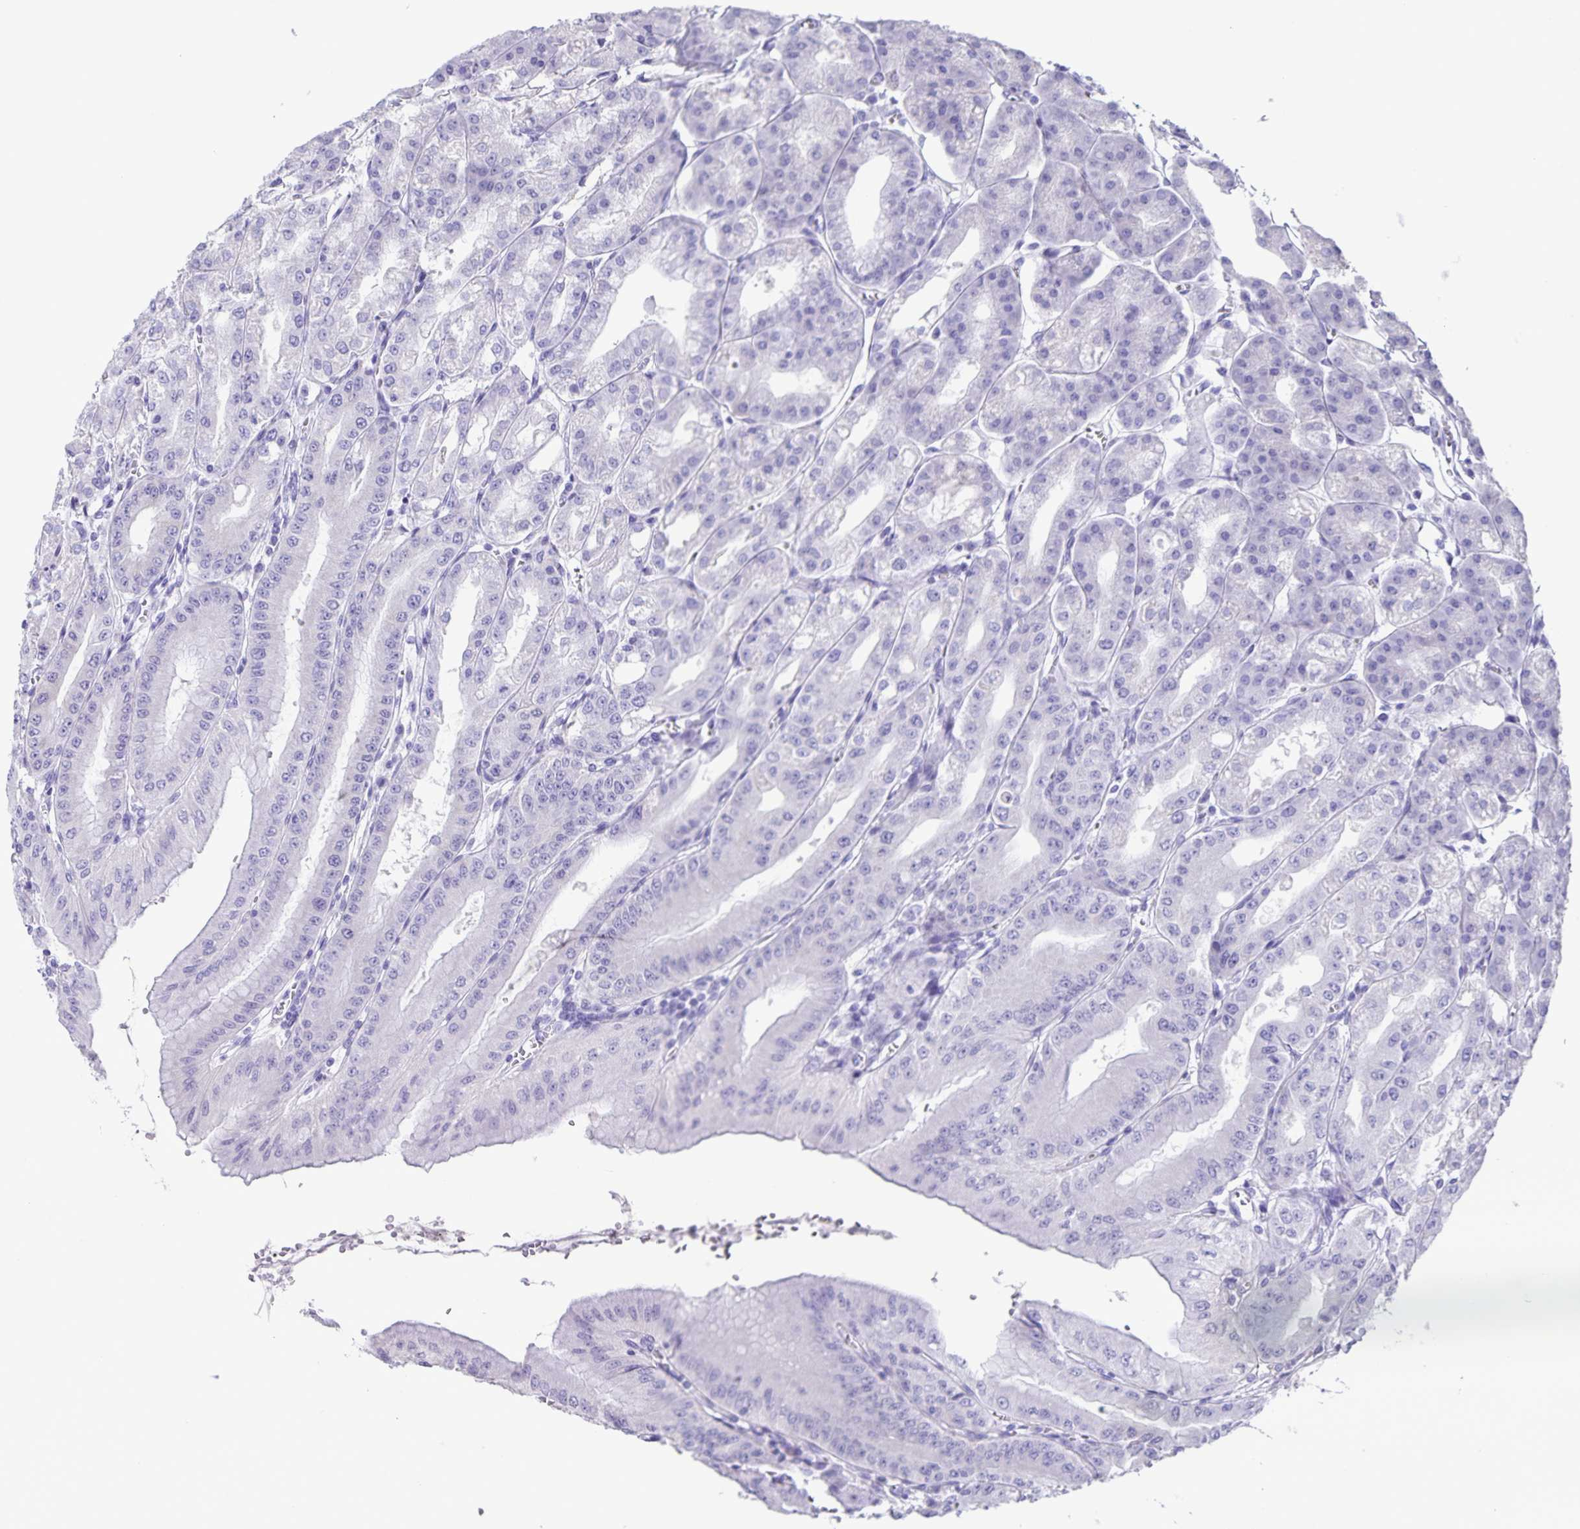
{"staining": {"intensity": "negative", "quantity": "none", "location": "none"}, "tissue": "stomach", "cell_type": "Glandular cells", "image_type": "normal", "snomed": [{"axis": "morphology", "description": "Normal tissue, NOS"}, {"axis": "topography", "description": "Stomach, lower"}], "caption": "Image shows no protein expression in glandular cells of normal stomach.", "gene": "CAPSL", "patient": {"sex": "male", "age": 71}}